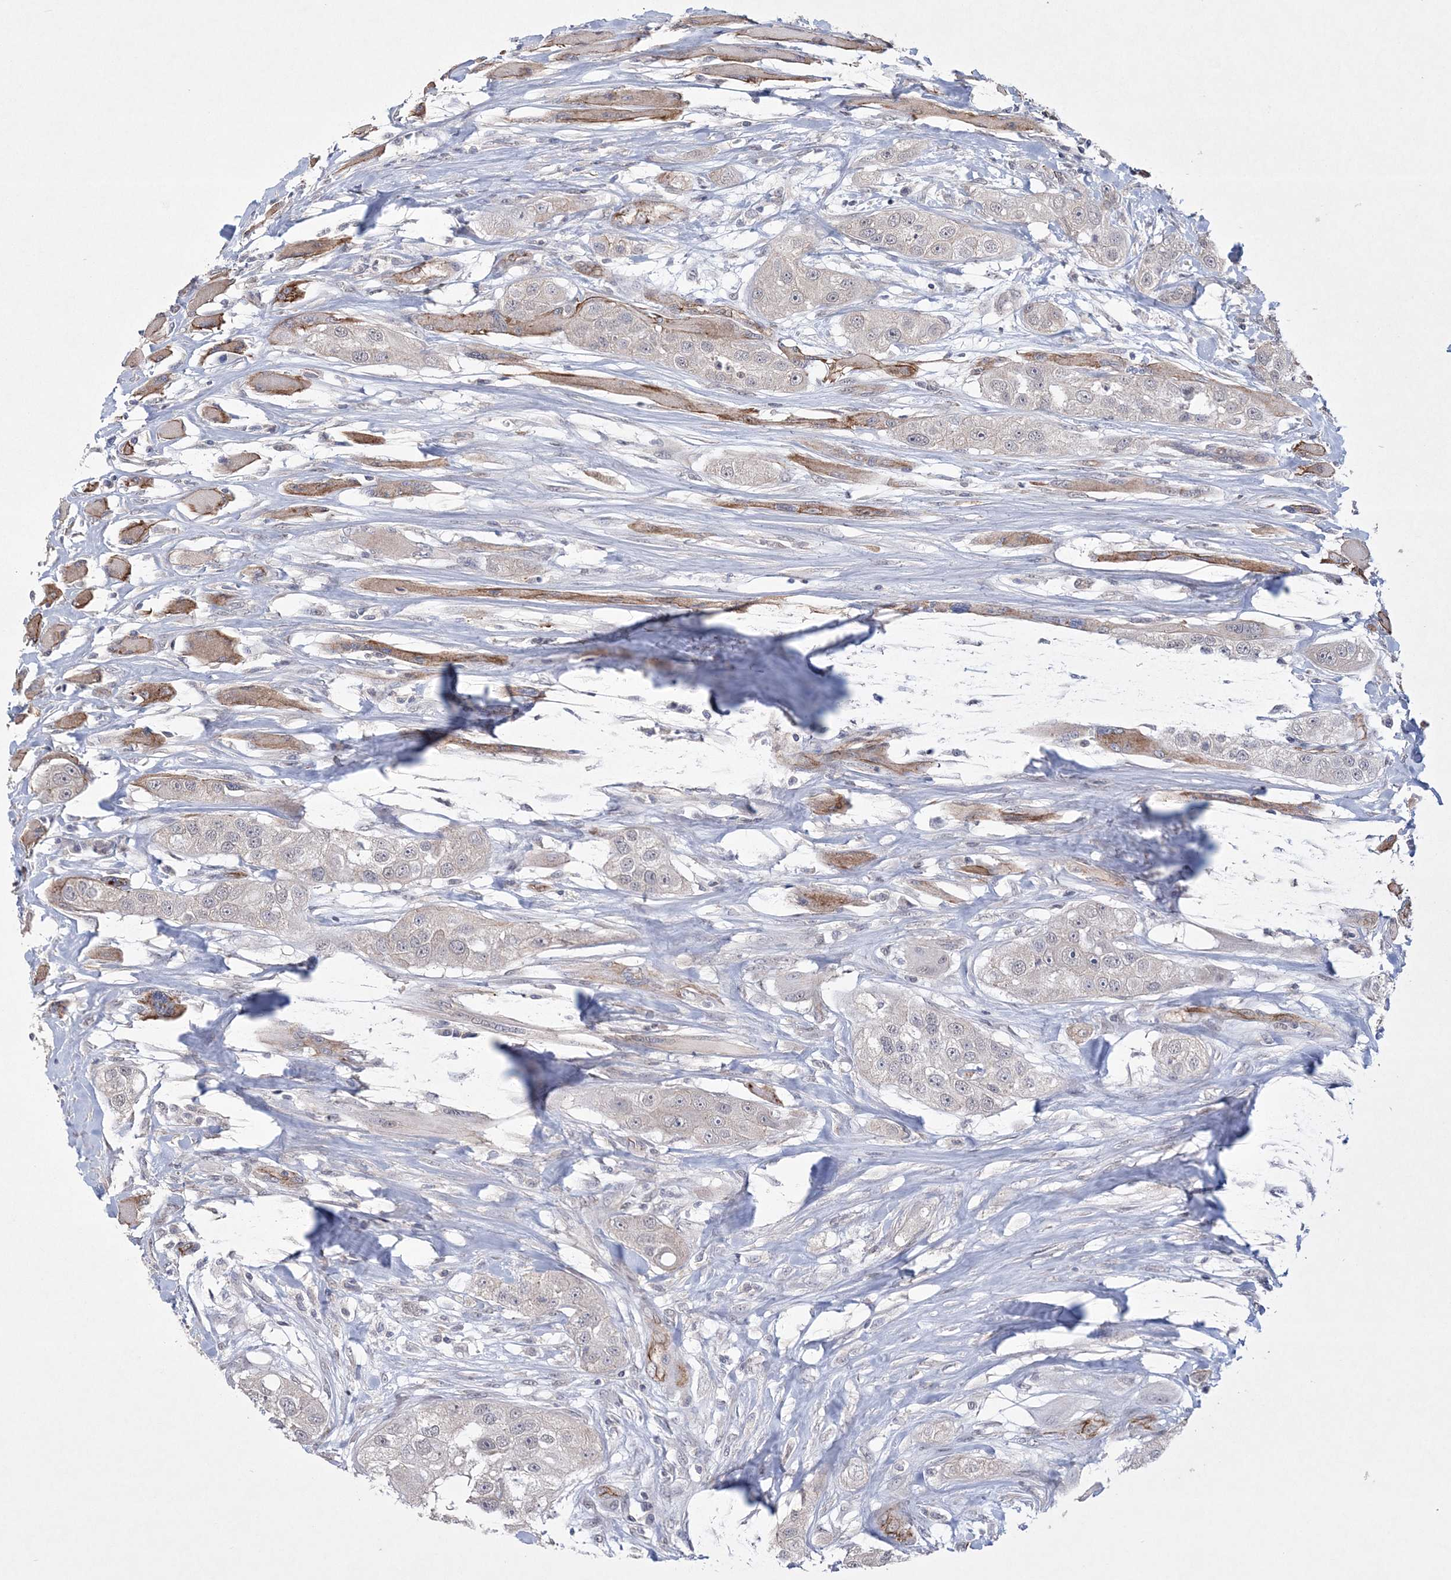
{"staining": {"intensity": "negative", "quantity": "none", "location": "none"}, "tissue": "head and neck cancer", "cell_type": "Tumor cells", "image_type": "cancer", "snomed": [{"axis": "morphology", "description": "Normal tissue, NOS"}, {"axis": "morphology", "description": "Squamous cell carcinoma, NOS"}, {"axis": "topography", "description": "Skeletal muscle"}, {"axis": "topography", "description": "Head-Neck"}], "caption": "There is no significant staining in tumor cells of head and neck squamous cell carcinoma.", "gene": "DPCD", "patient": {"sex": "male", "age": 51}}